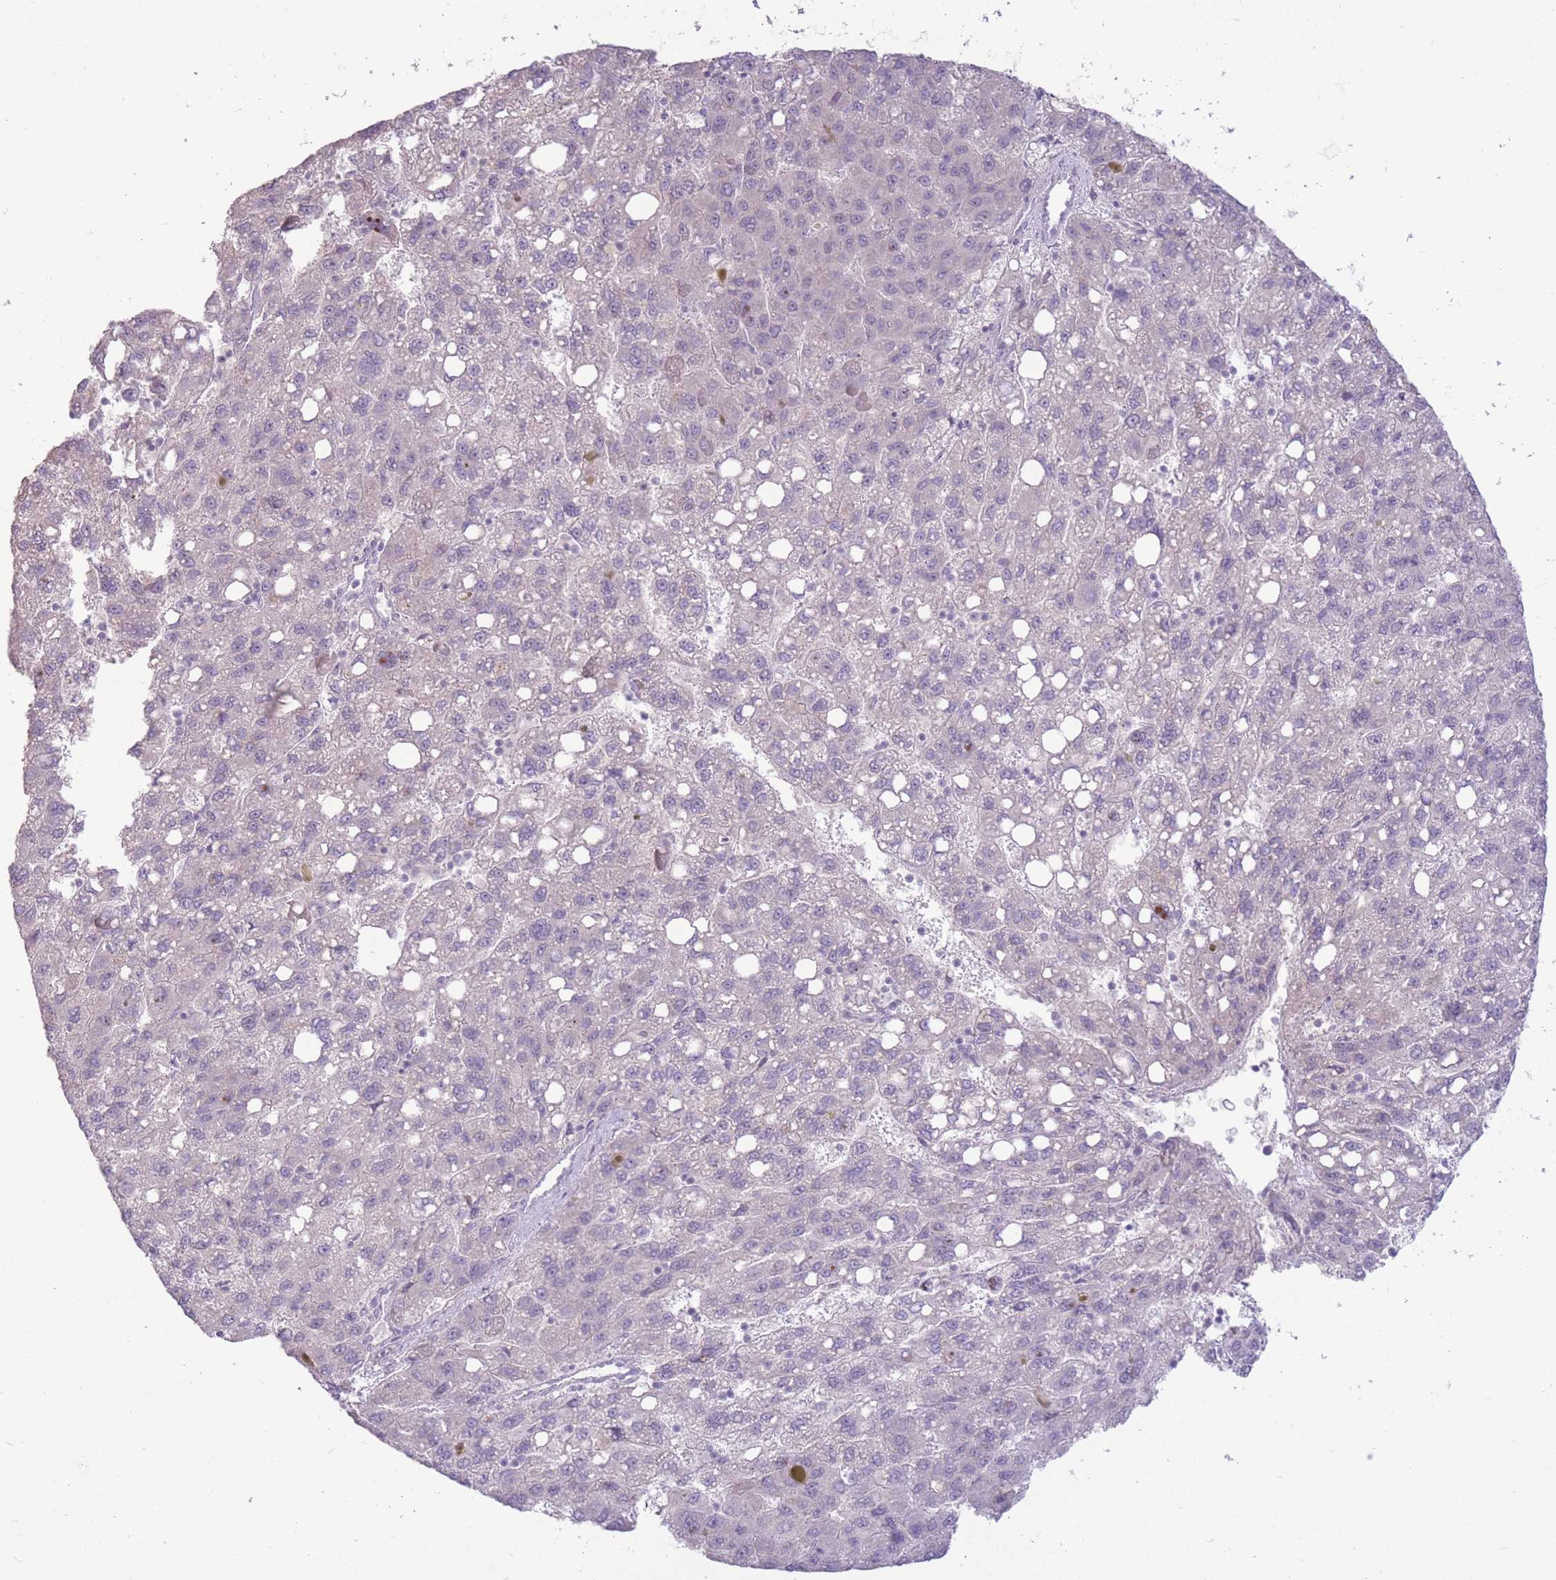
{"staining": {"intensity": "negative", "quantity": "none", "location": "none"}, "tissue": "liver cancer", "cell_type": "Tumor cells", "image_type": "cancer", "snomed": [{"axis": "morphology", "description": "Carcinoma, Hepatocellular, NOS"}, {"axis": "topography", "description": "Liver"}], "caption": "IHC of liver cancer demonstrates no positivity in tumor cells.", "gene": "ZBTB24", "patient": {"sex": "female", "age": 82}}